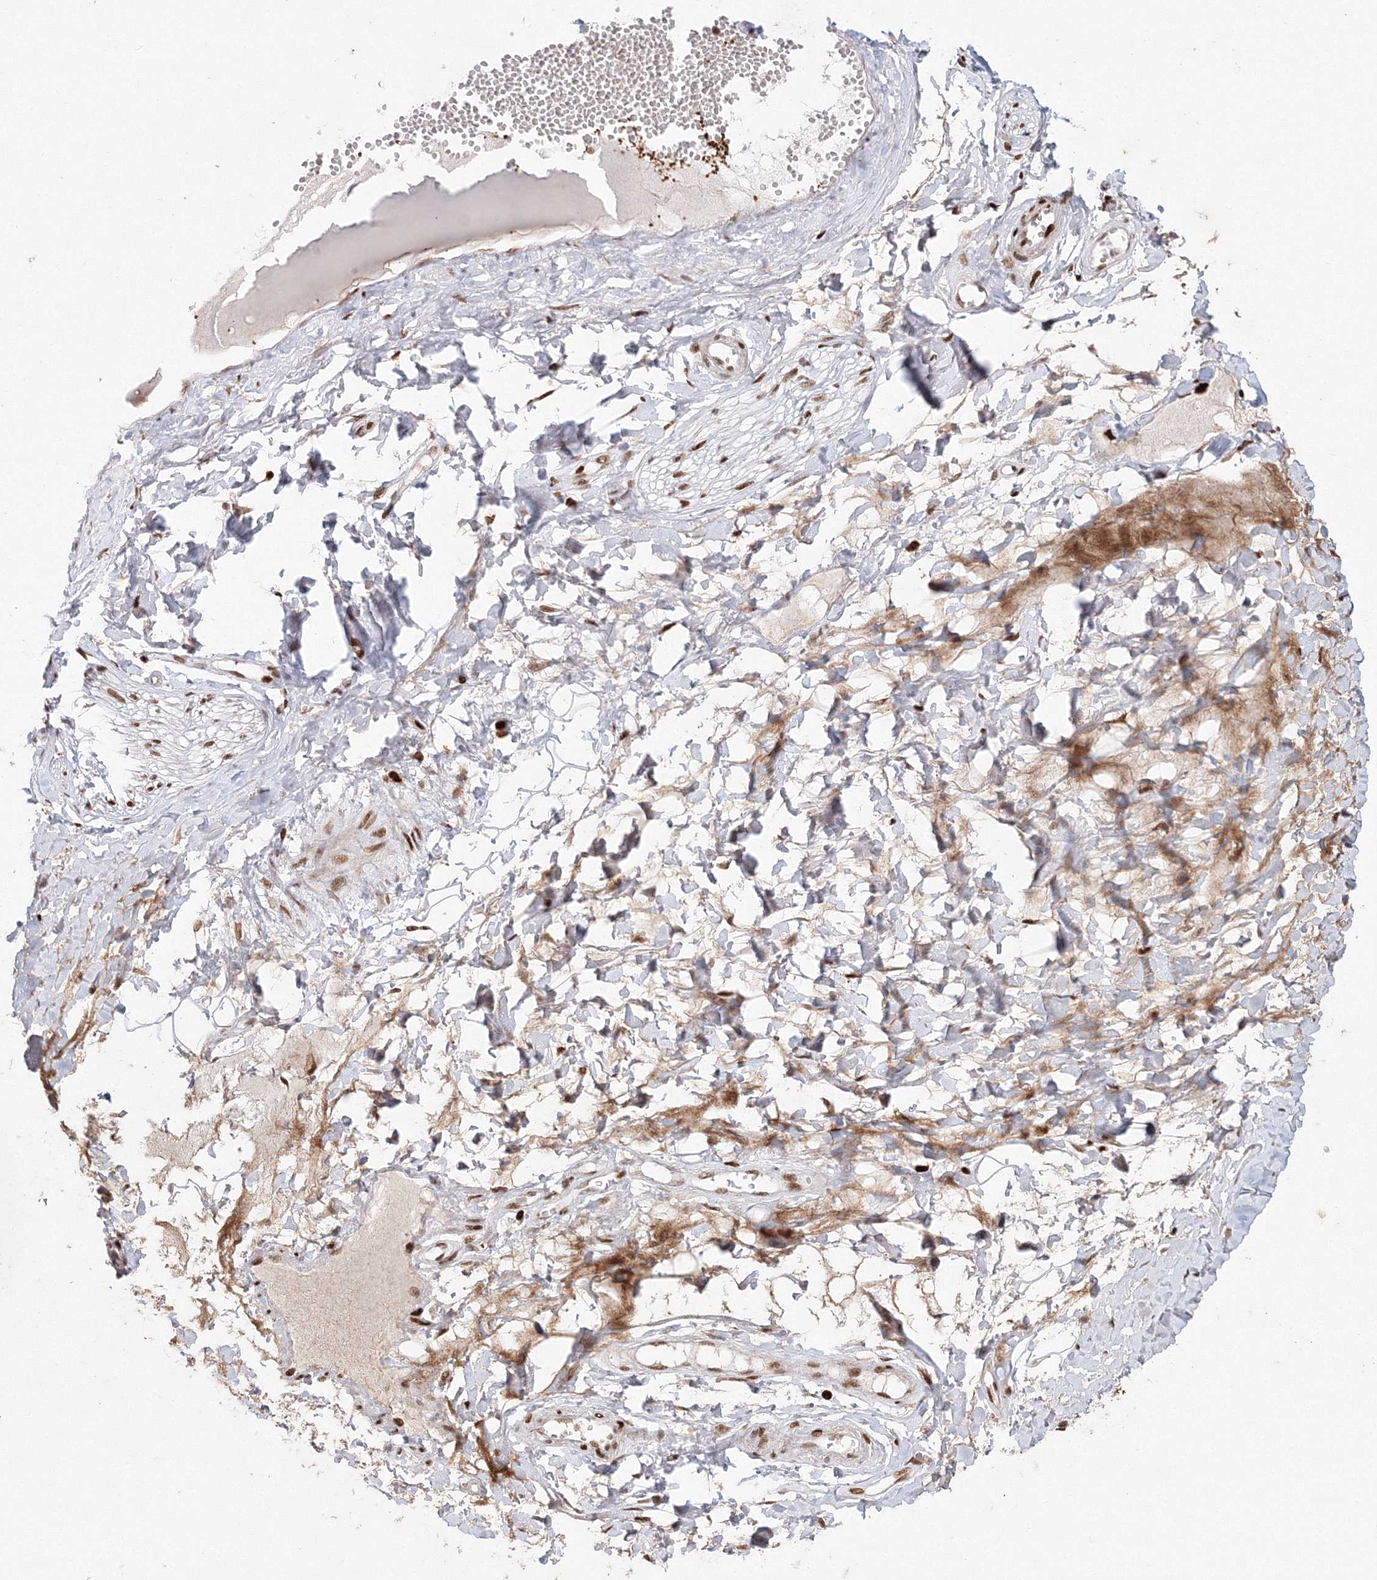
{"staining": {"intensity": "negative", "quantity": "none", "location": "none"}, "tissue": "adipose tissue", "cell_type": "Adipocytes", "image_type": "normal", "snomed": [{"axis": "morphology", "description": "Normal tissue, NOS"}, {"axis": "morphology", "description": "Inflammation, NOS"}, {"axis": "topography", "description": "Salivary gland"}, {"axis": "topography", "description": "Peripheral nerve tissue"}], "caption": "Image shows no significant protein expression in adipocytes of unremarkable adipose tissue. Brightfield microscopy of IHC stained with DAB (3,3'-diaminobenzidine) (brown) and hematoxylin (blue), captured at high magnification.", "gene": "LIG1", "patient": {"sex": "female", "age": 75}}